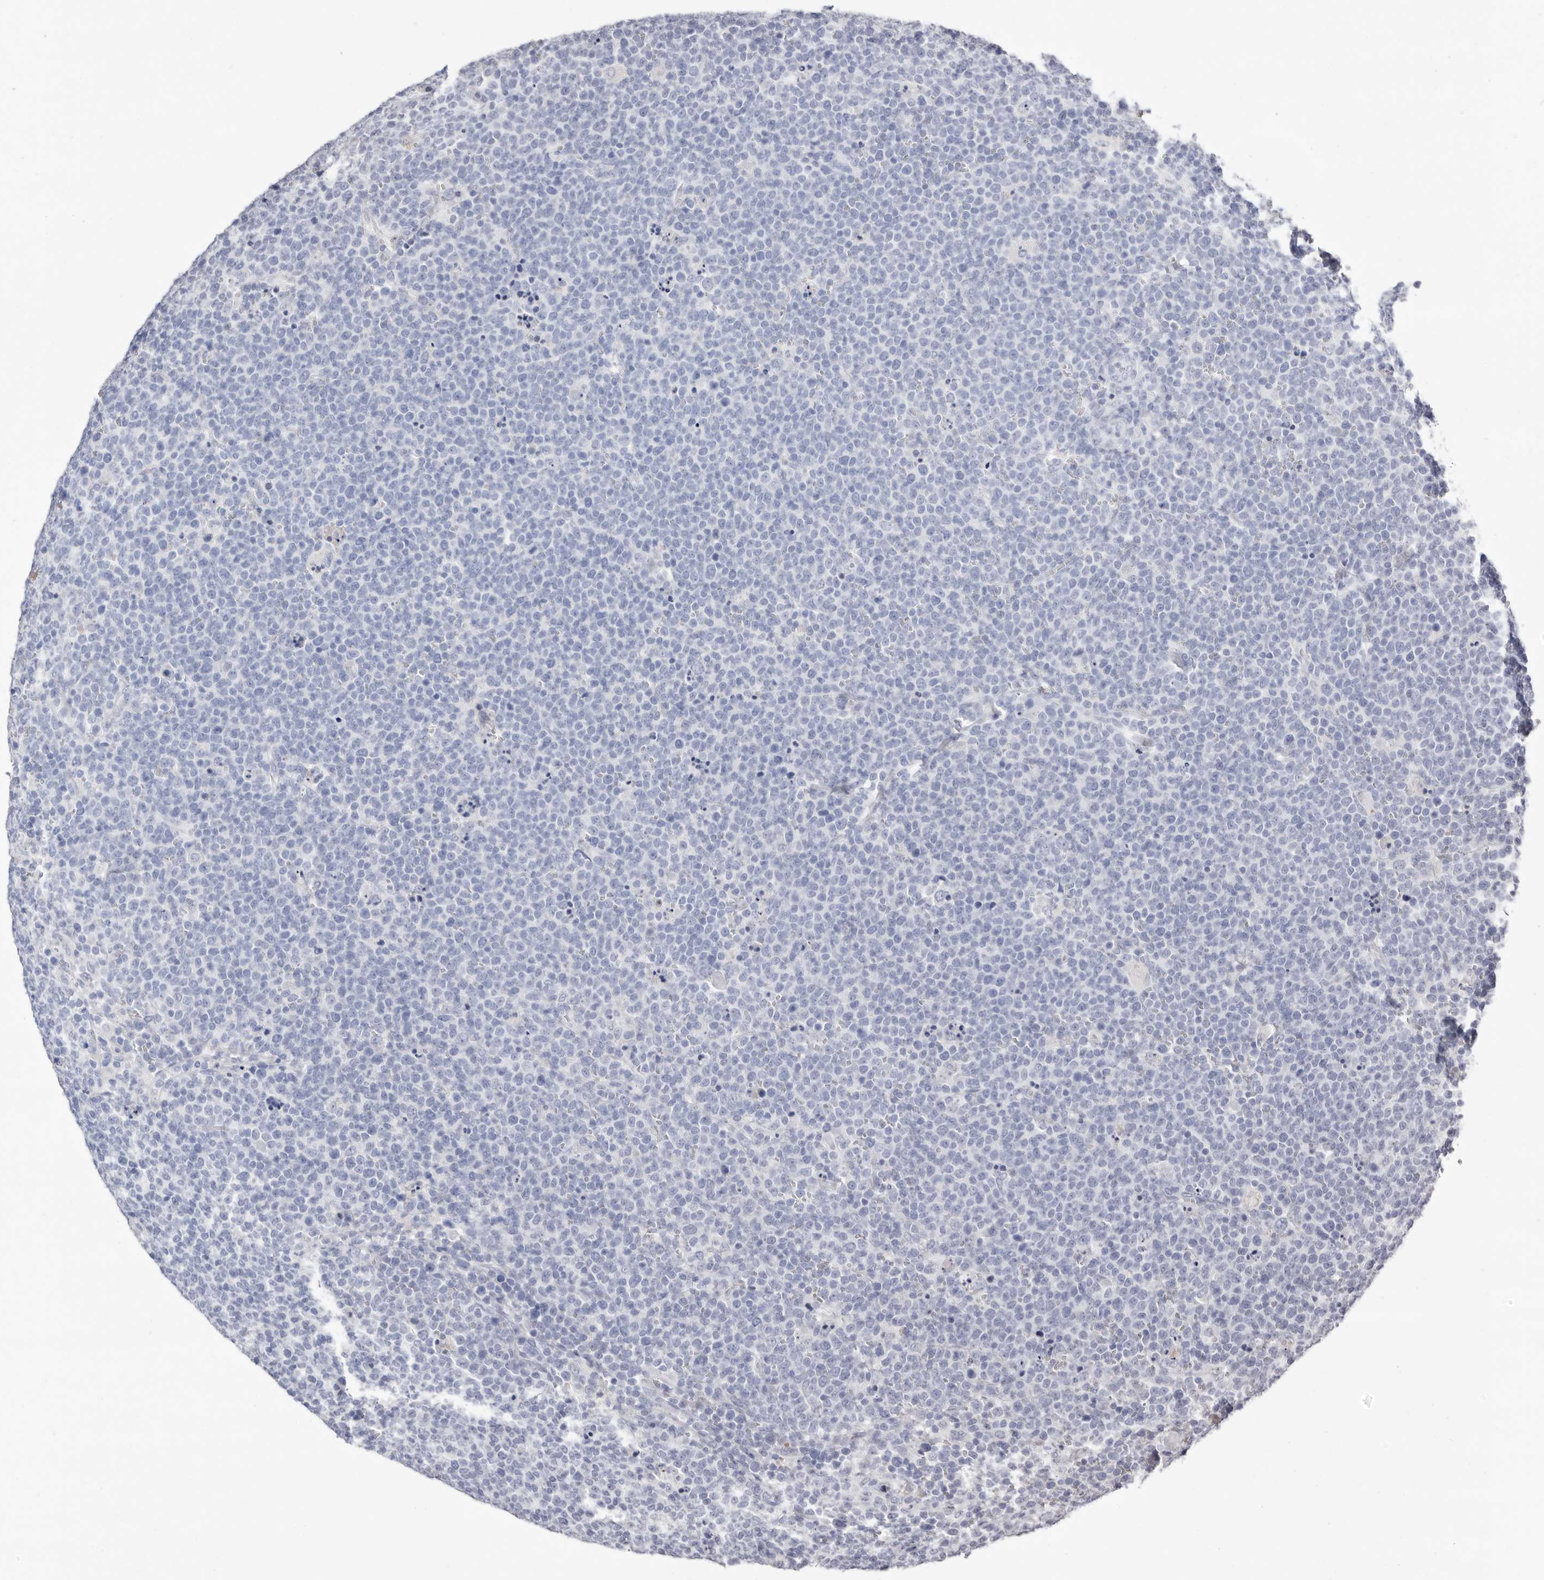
{"staining": {"intensity": "negative", "quantity": "none", "location": "none"}, "tissue": "lymphoma", "cell_type": "Tumor cells", "image_type": "cancer", "snomed": [{"axis": "morphology", "description": "Malignant lymphoma, non-Hodgkin's type, High grade"}, {"axis": "topography", "description": "Lymph node"}], "caption": "DAB (3,3'-diaminobenzidine) immunohistochemical staining of human lymphoma displays no significant staining in tumor cells.", "gene": "LPO", "patient": {"sex": "male", "age": 61}}